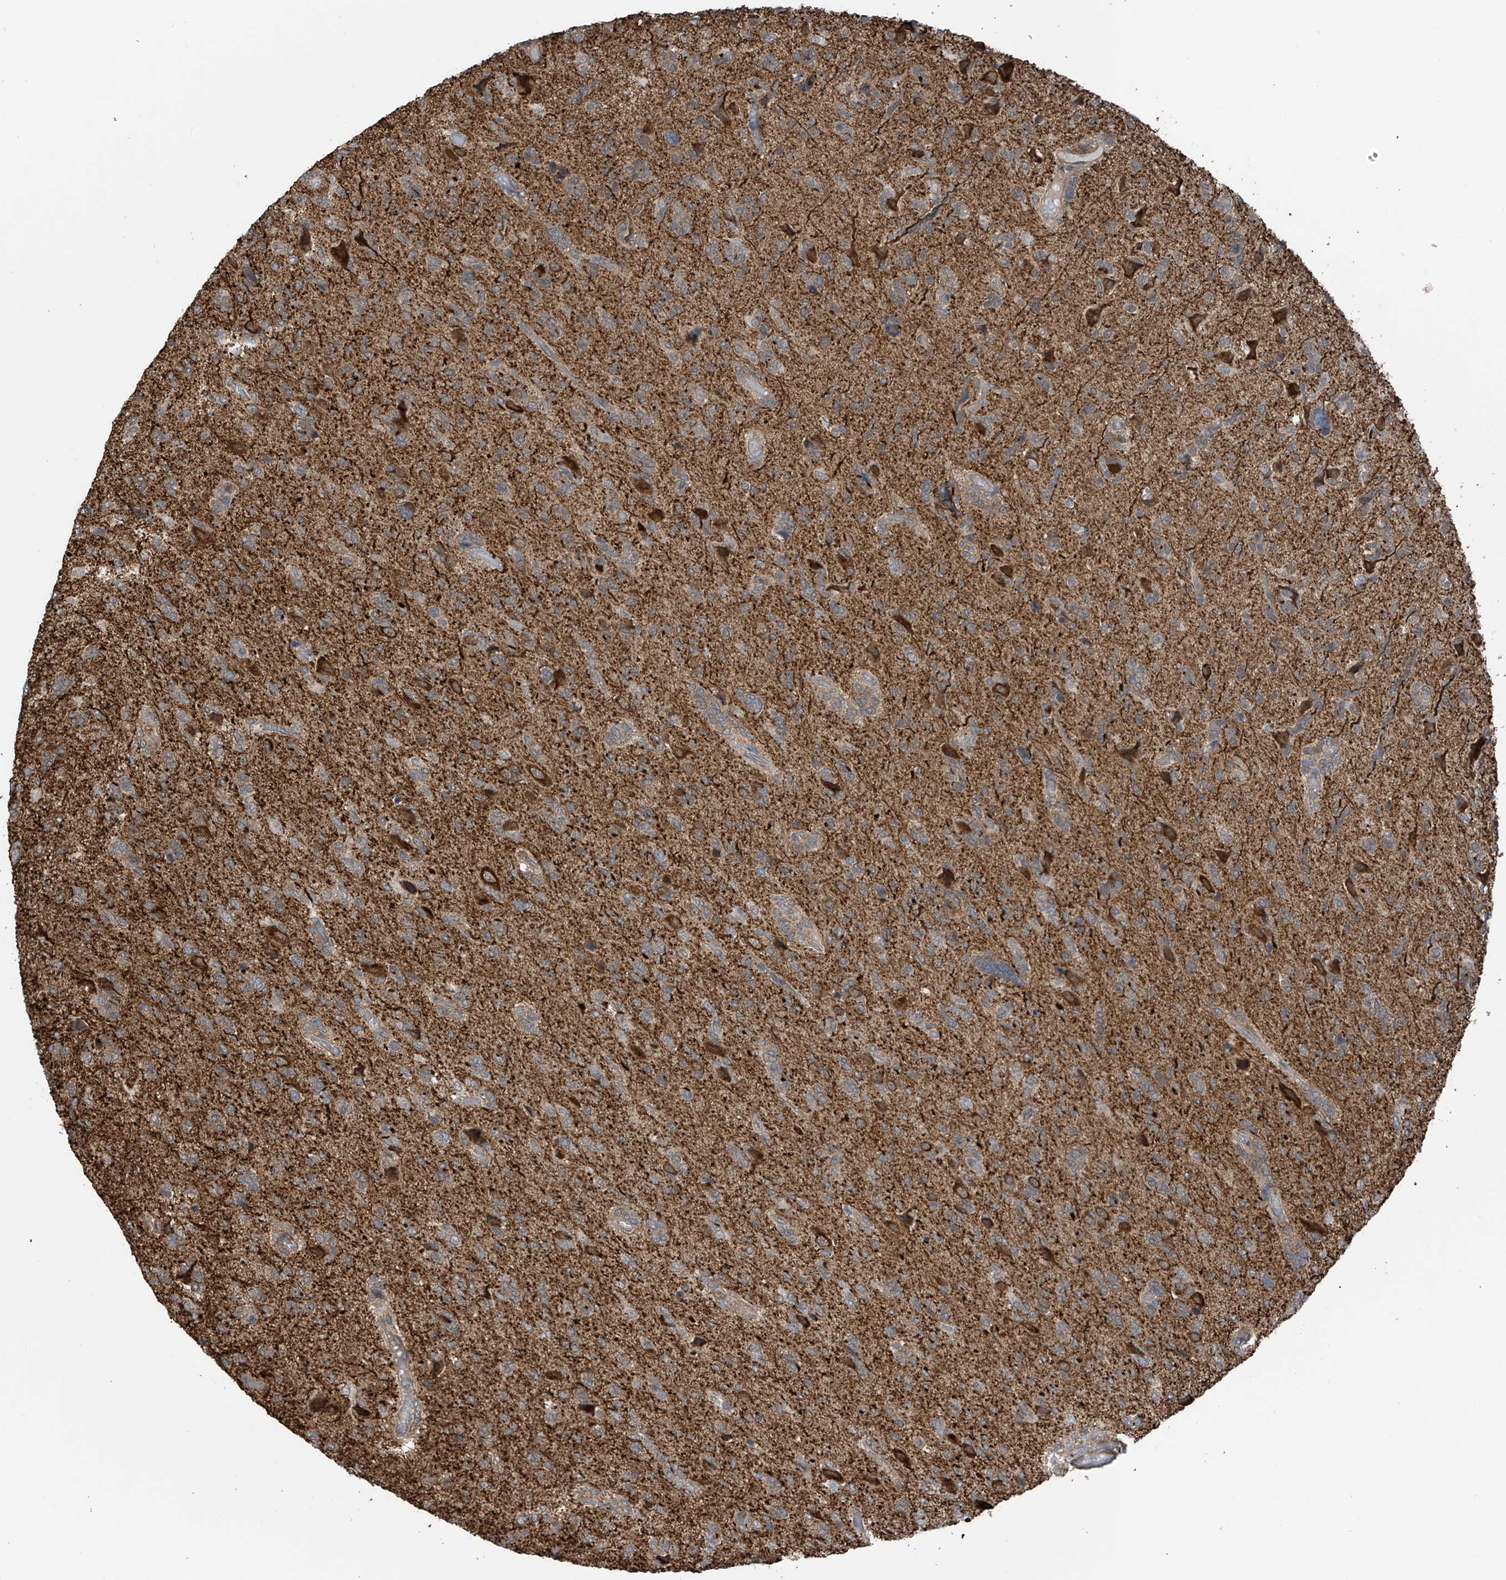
{"staining": {"intensity": "weak", "quantity": "<25%", "location": "cytoplasmic/membranous"}, "tissue": "glioma", "cell_type": "Tumor cells", "image_type": "cancer", "snomed": [{"axis": "morphology", "description": "Glioma, malignant, High grade"}, {"axis": "topography", "description": "Brain"}], "caption": "An immunohistochemistry photomicrograph of malignant glioma (high-grade) is shown. There is no staining in tumor cells of malignant glioma (high-grade).", "gene": "ZNF189", "patient": {"sex": "female", "age": 59}}